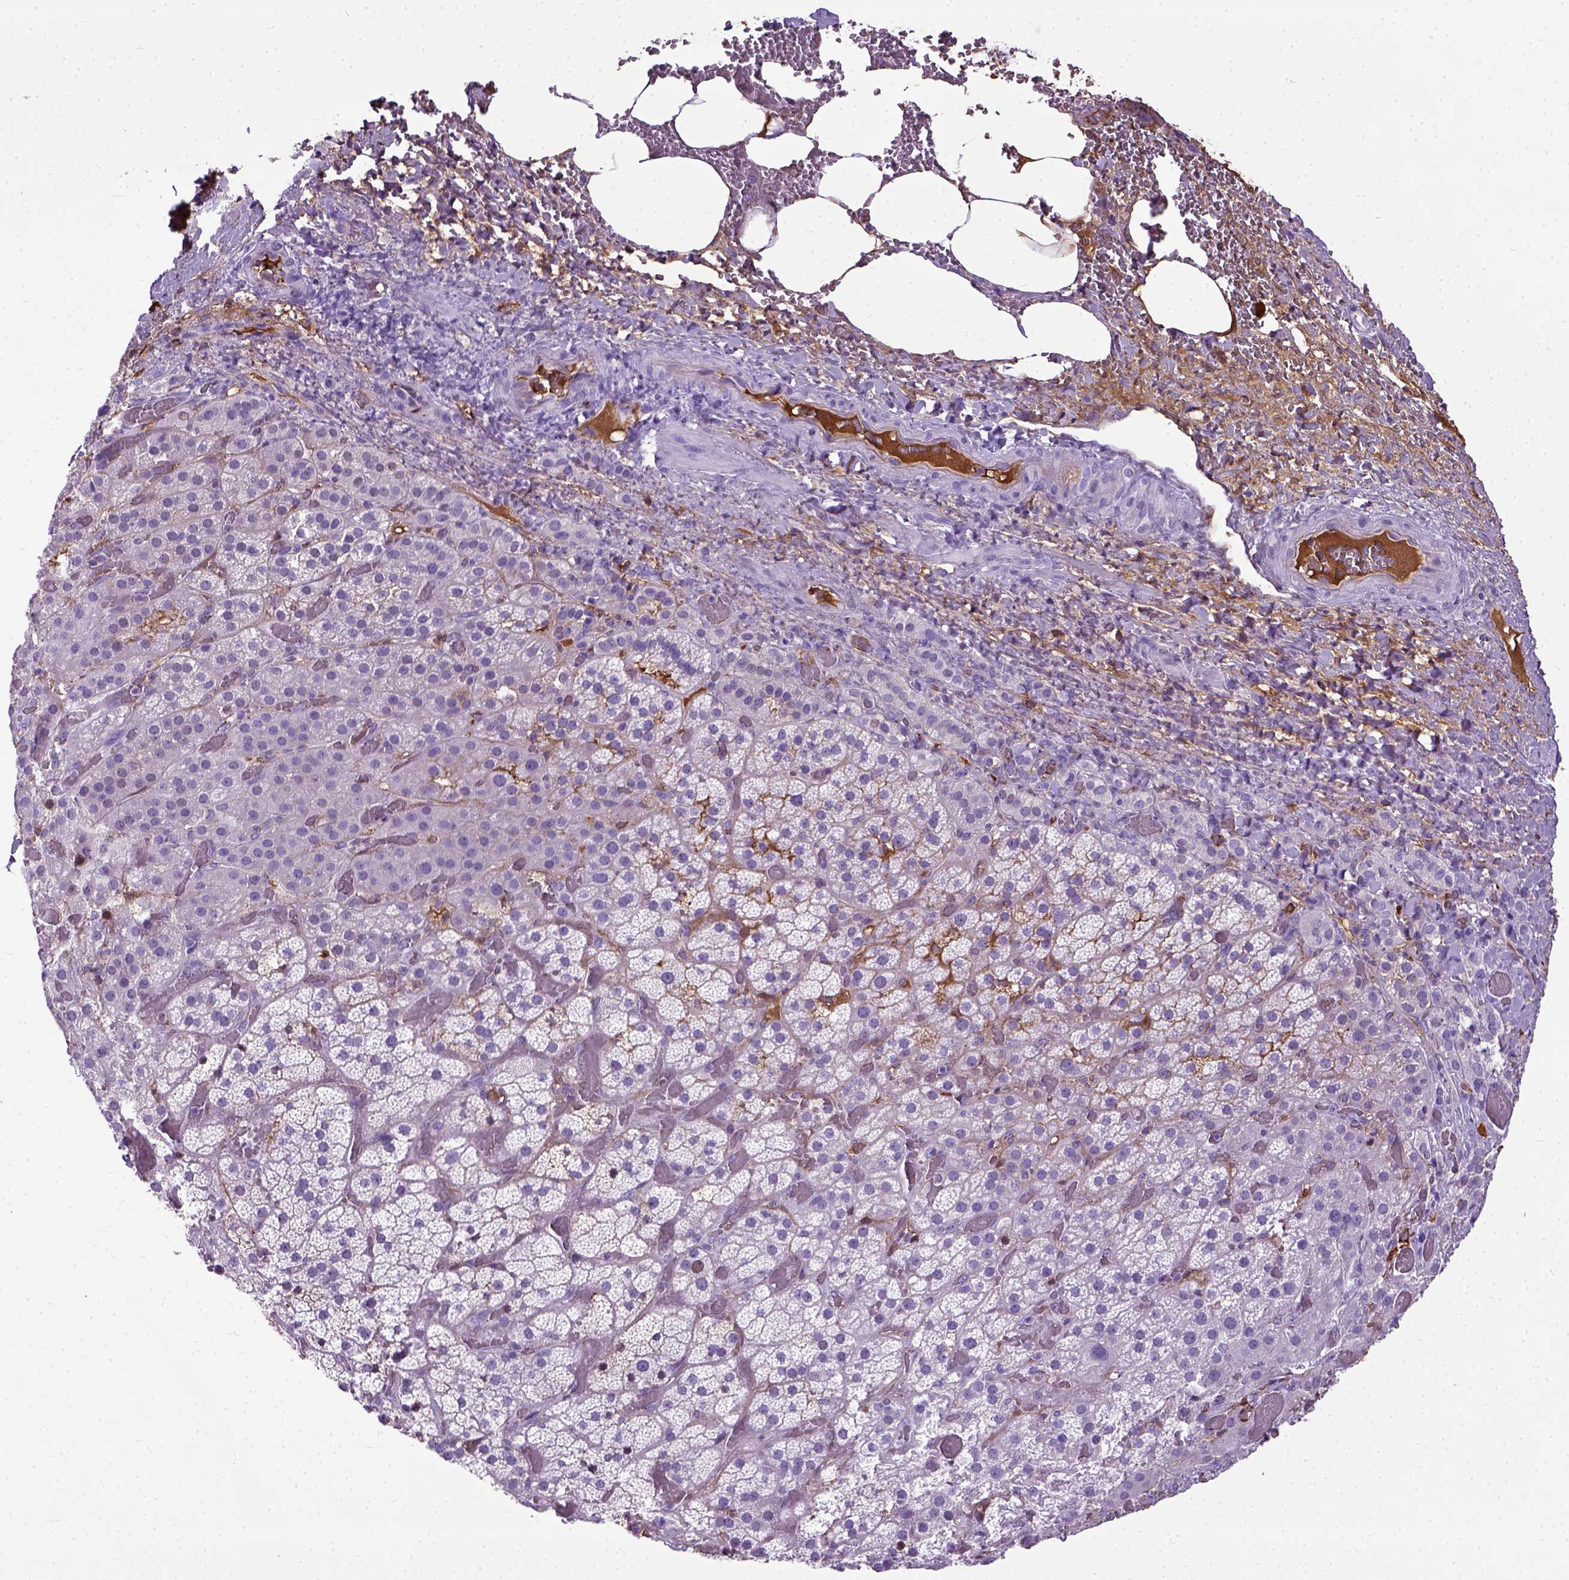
{"staining": {"intensity": "moderate", "quantity": "<25%", "location": "nuclear"}, "tissue": "adrenal gland", "cell_type": "Glandular cells", "image_type": "normal", "snomed": [{"axis": "morphology", "description": "Normal tissue, NOS"}, {"axis": "topography", "description": "Adrenal gland"}], "caption": "Adrenal gland stained with a protein marker displays moderate staining in glandular cells.", "gene": "ADAMTS8", "patient": {"sex": "male", "age": 57}}